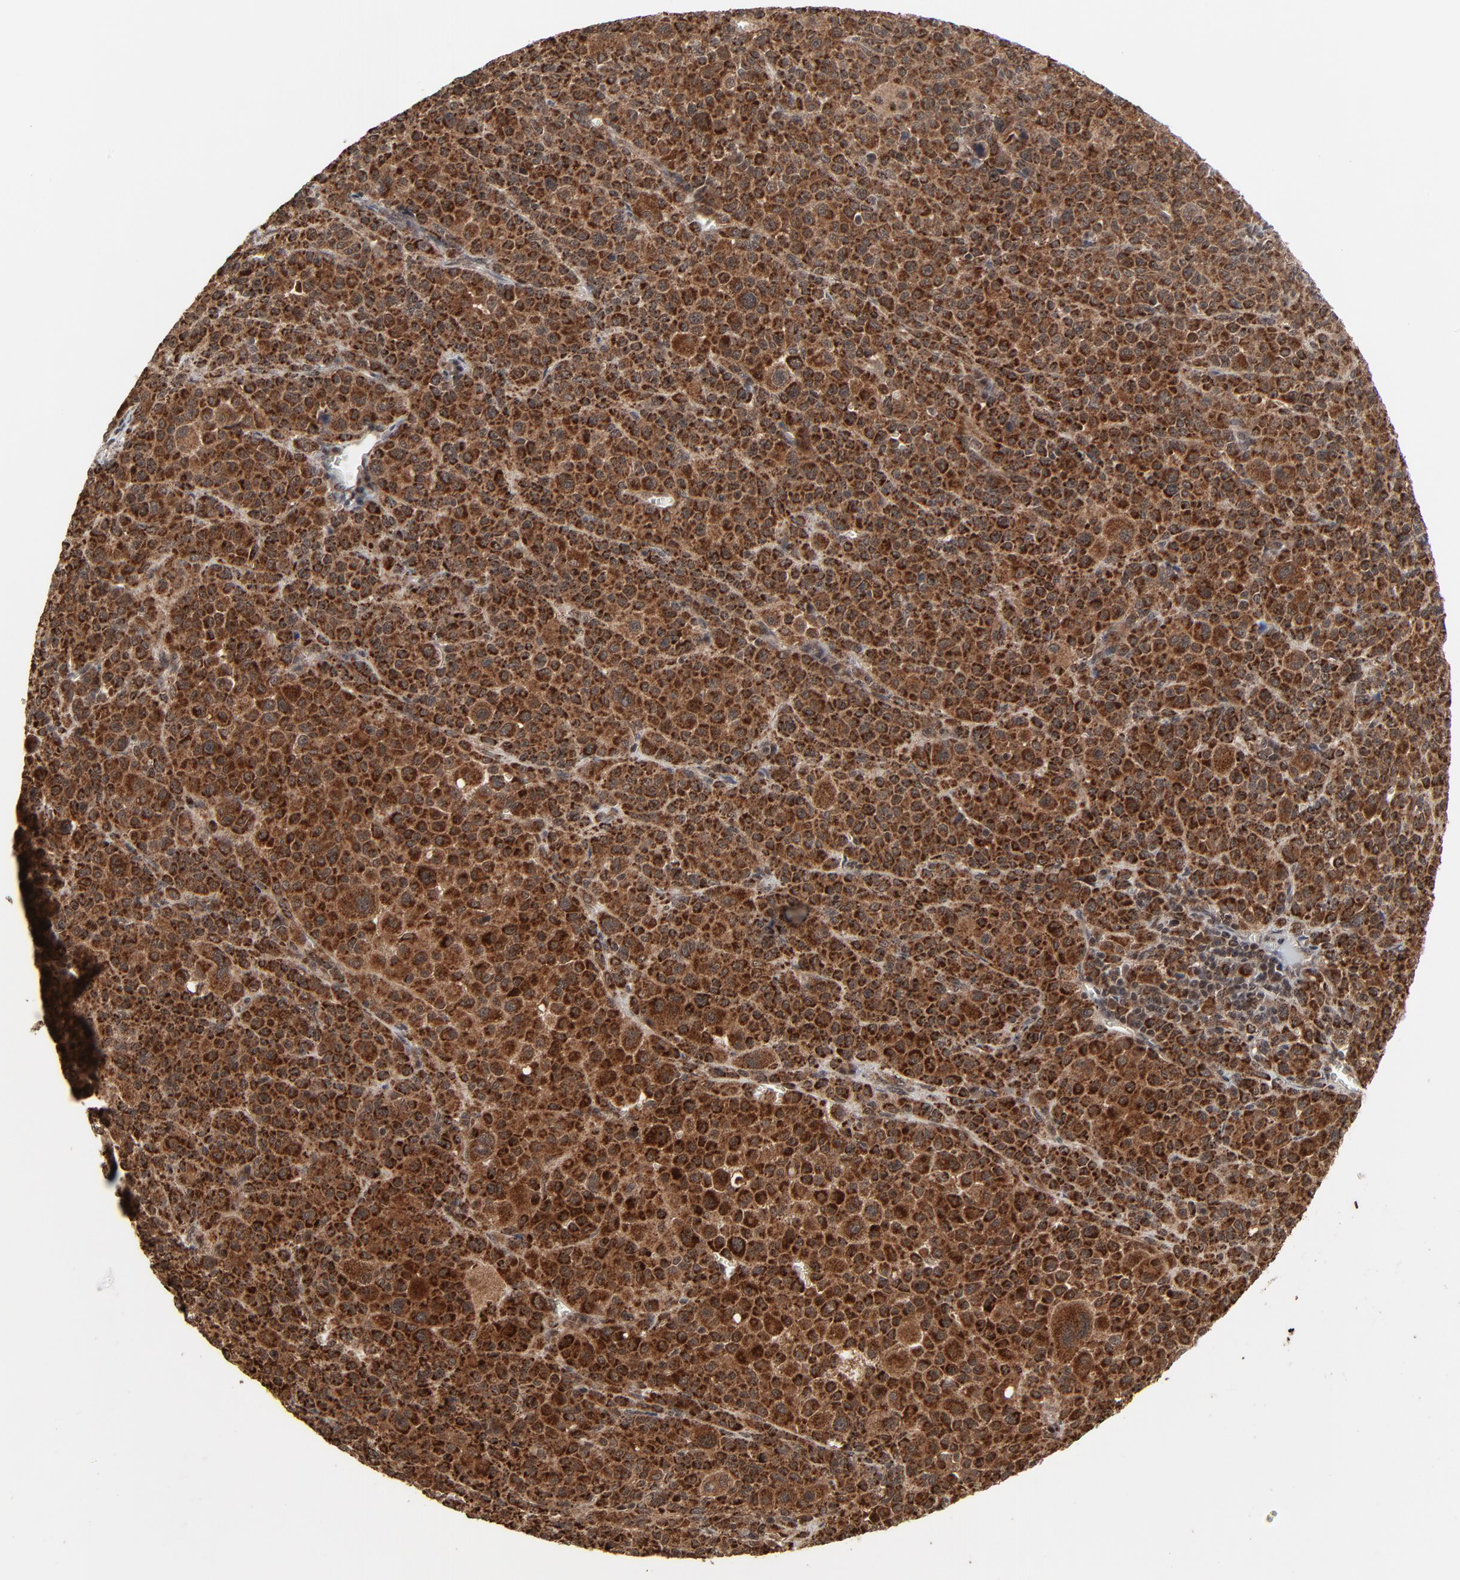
{"staining": {"intensity": "strong", "quantity": ">75%", "location": "cytoplasmic/membranous,nuclear"}, "tissue": "melanoma", "cell_type": "Tumor cells", "image_type": "cancer", "snomed": [{"axis": "morphology", "description": "Malignant melanoma, Metastatic site"}, {"axis": "topography", "description": "Skin"}], "caption": "The photomicrograph demonstrates immunohistochemical staining of melanoma. There is strong cytoplasmic/membranous and nuclear expression is seen in about >75% of tumor cells.", "gene": "RHOJ", "patient": {"sex": "female", "age": 74}}